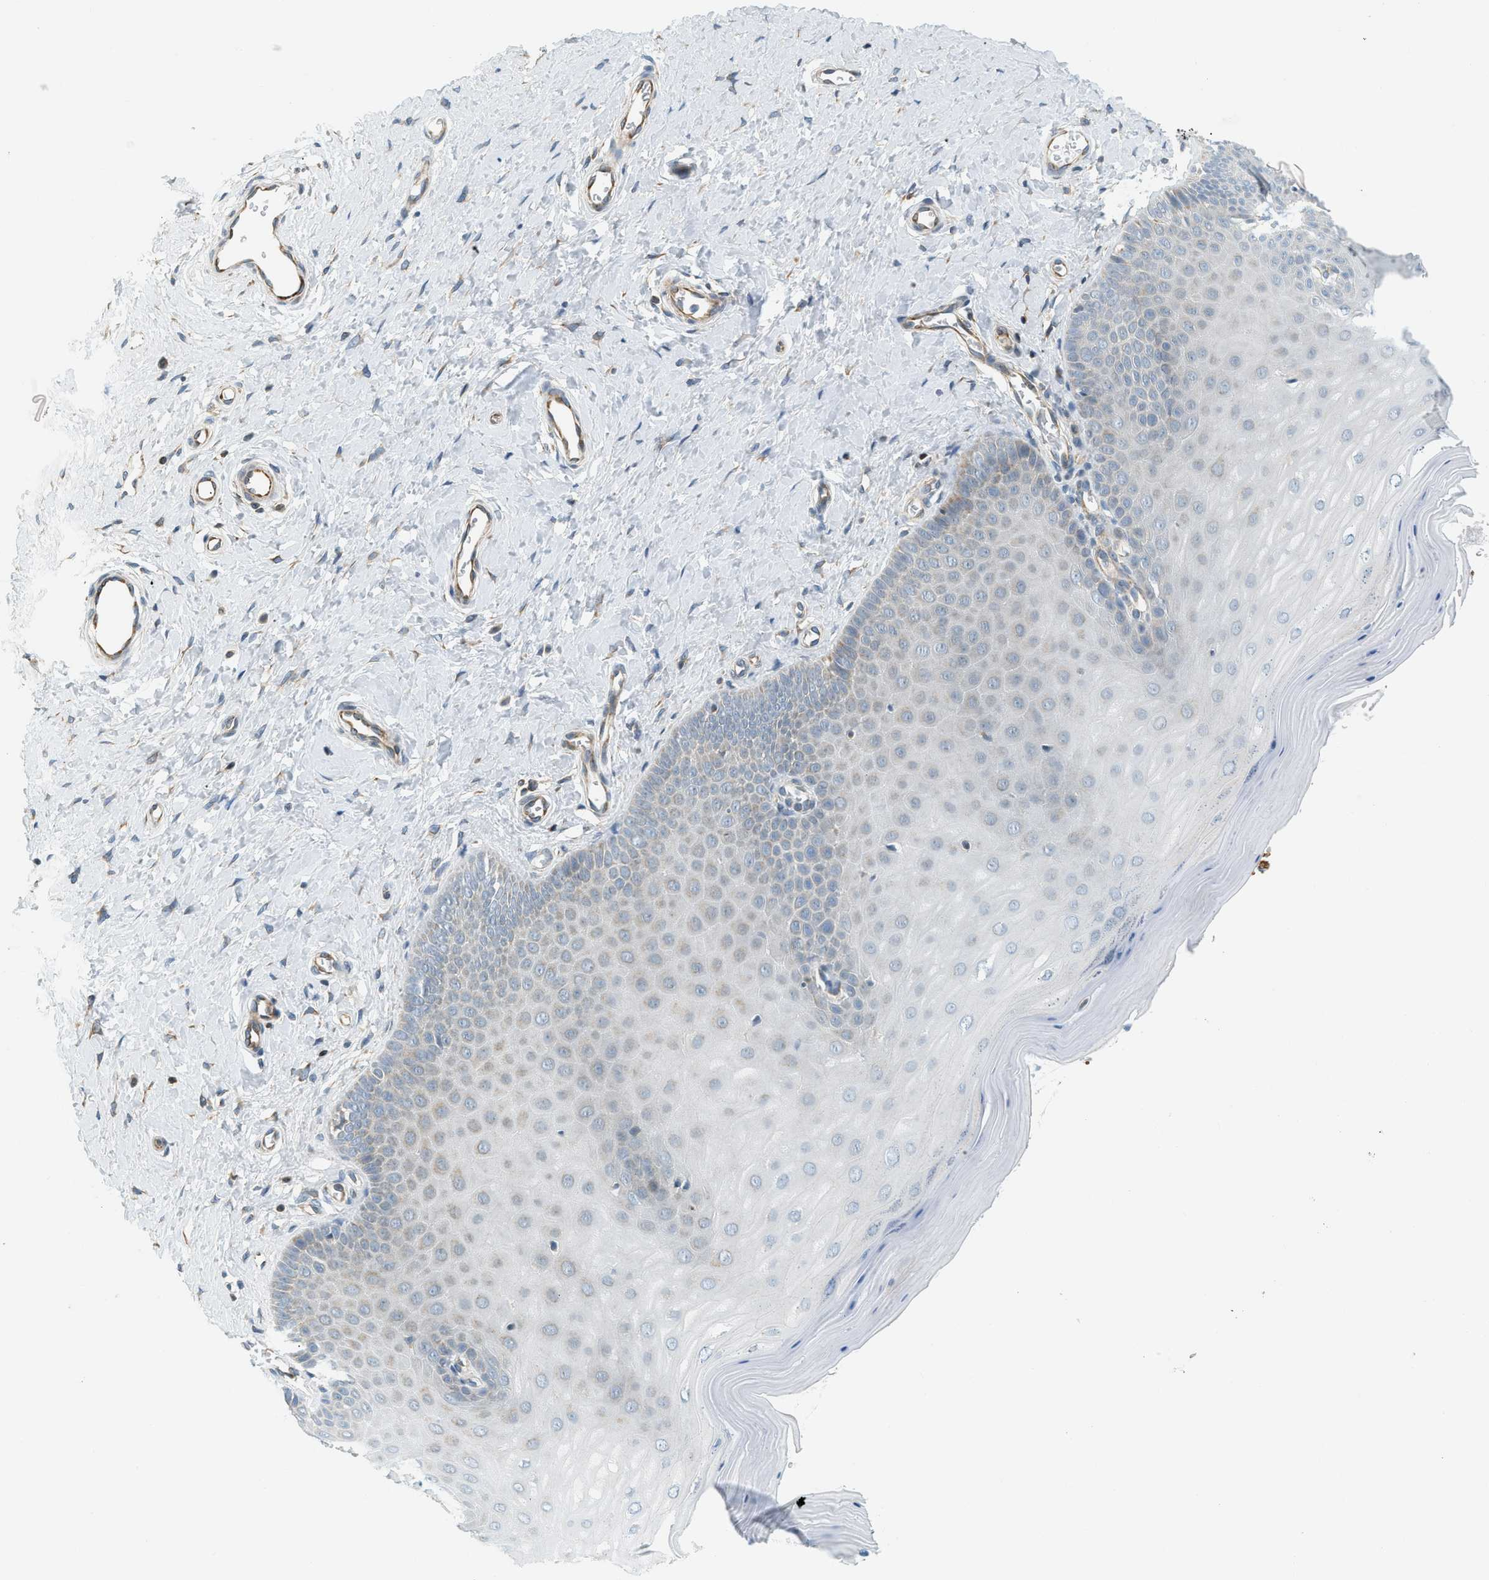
{"staining": {"intensity": "negative", "quantity": "none", "location": "none"}, "tissue": "cervix", "cell_type": "Squamous epithelial cells", "image_type": "normal", "snomed": [{"axis": "morphology", "description": "Normal tissue, NOS"}, {"axis": "topography", "description": "Cervix"}], "caption": "Immunohistochemistry of benign cervix shows no expression in squamous epithelial cells.", "gene": "PIGG", "patient": {"sex": "female", "age": 55}}